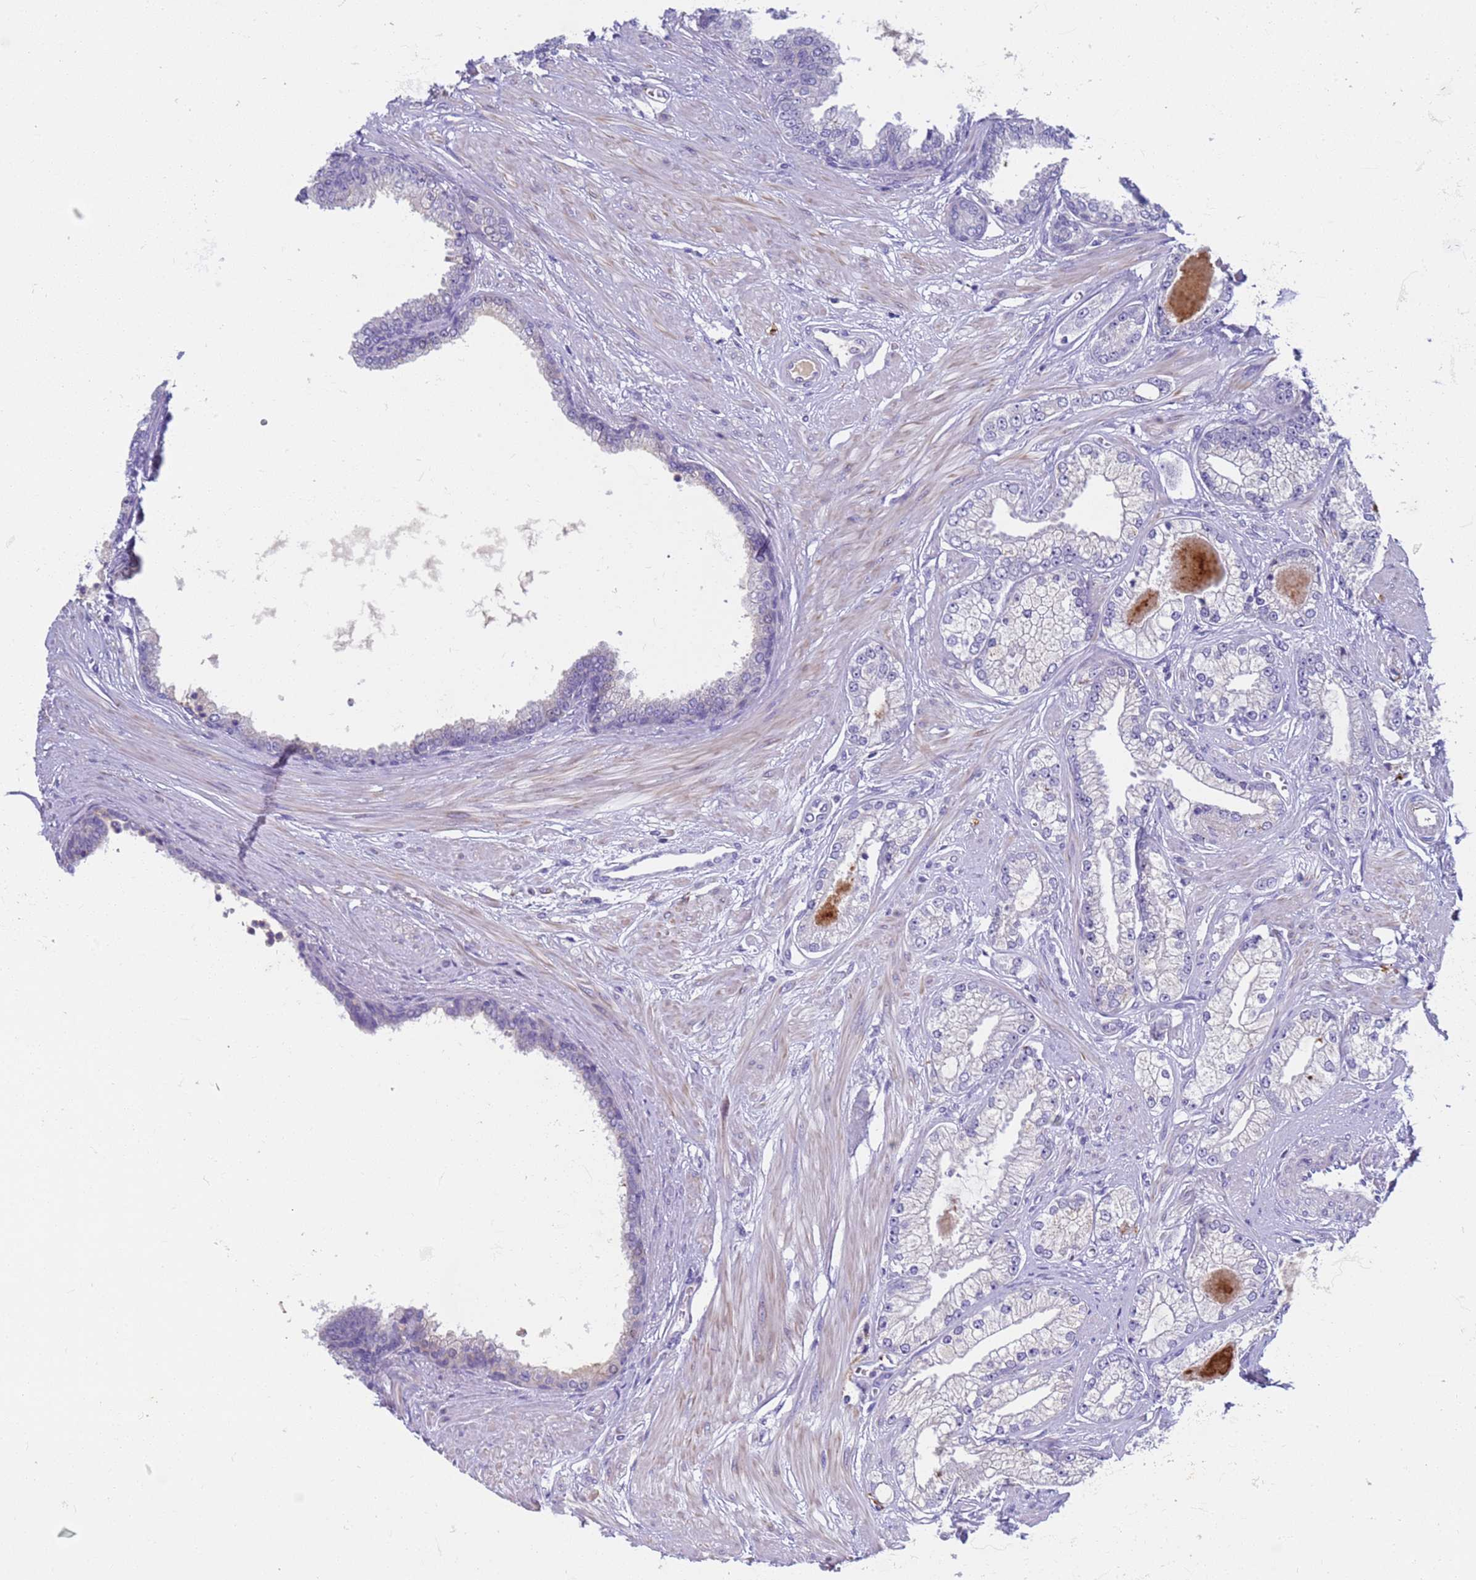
{"staining": {"intensity": "negative", "quantity": "none", "location": "none"}, "tissue": "prostate cancer", "cell_type": "Tumor cells", "image_type": "cancer", "snomed": [{"axis": "morphology", "description": "Adenocarcinoma, Low grade"}, {"axis": "topography", "description": "Prostate"}], "caption": "DAB immunohistochemical staining of prostate low-grade adenocarcinoma reveals no significant staining in tumor cells.", "gene": "C4orf46", "patient": {"sex": "male", "age": 64}}